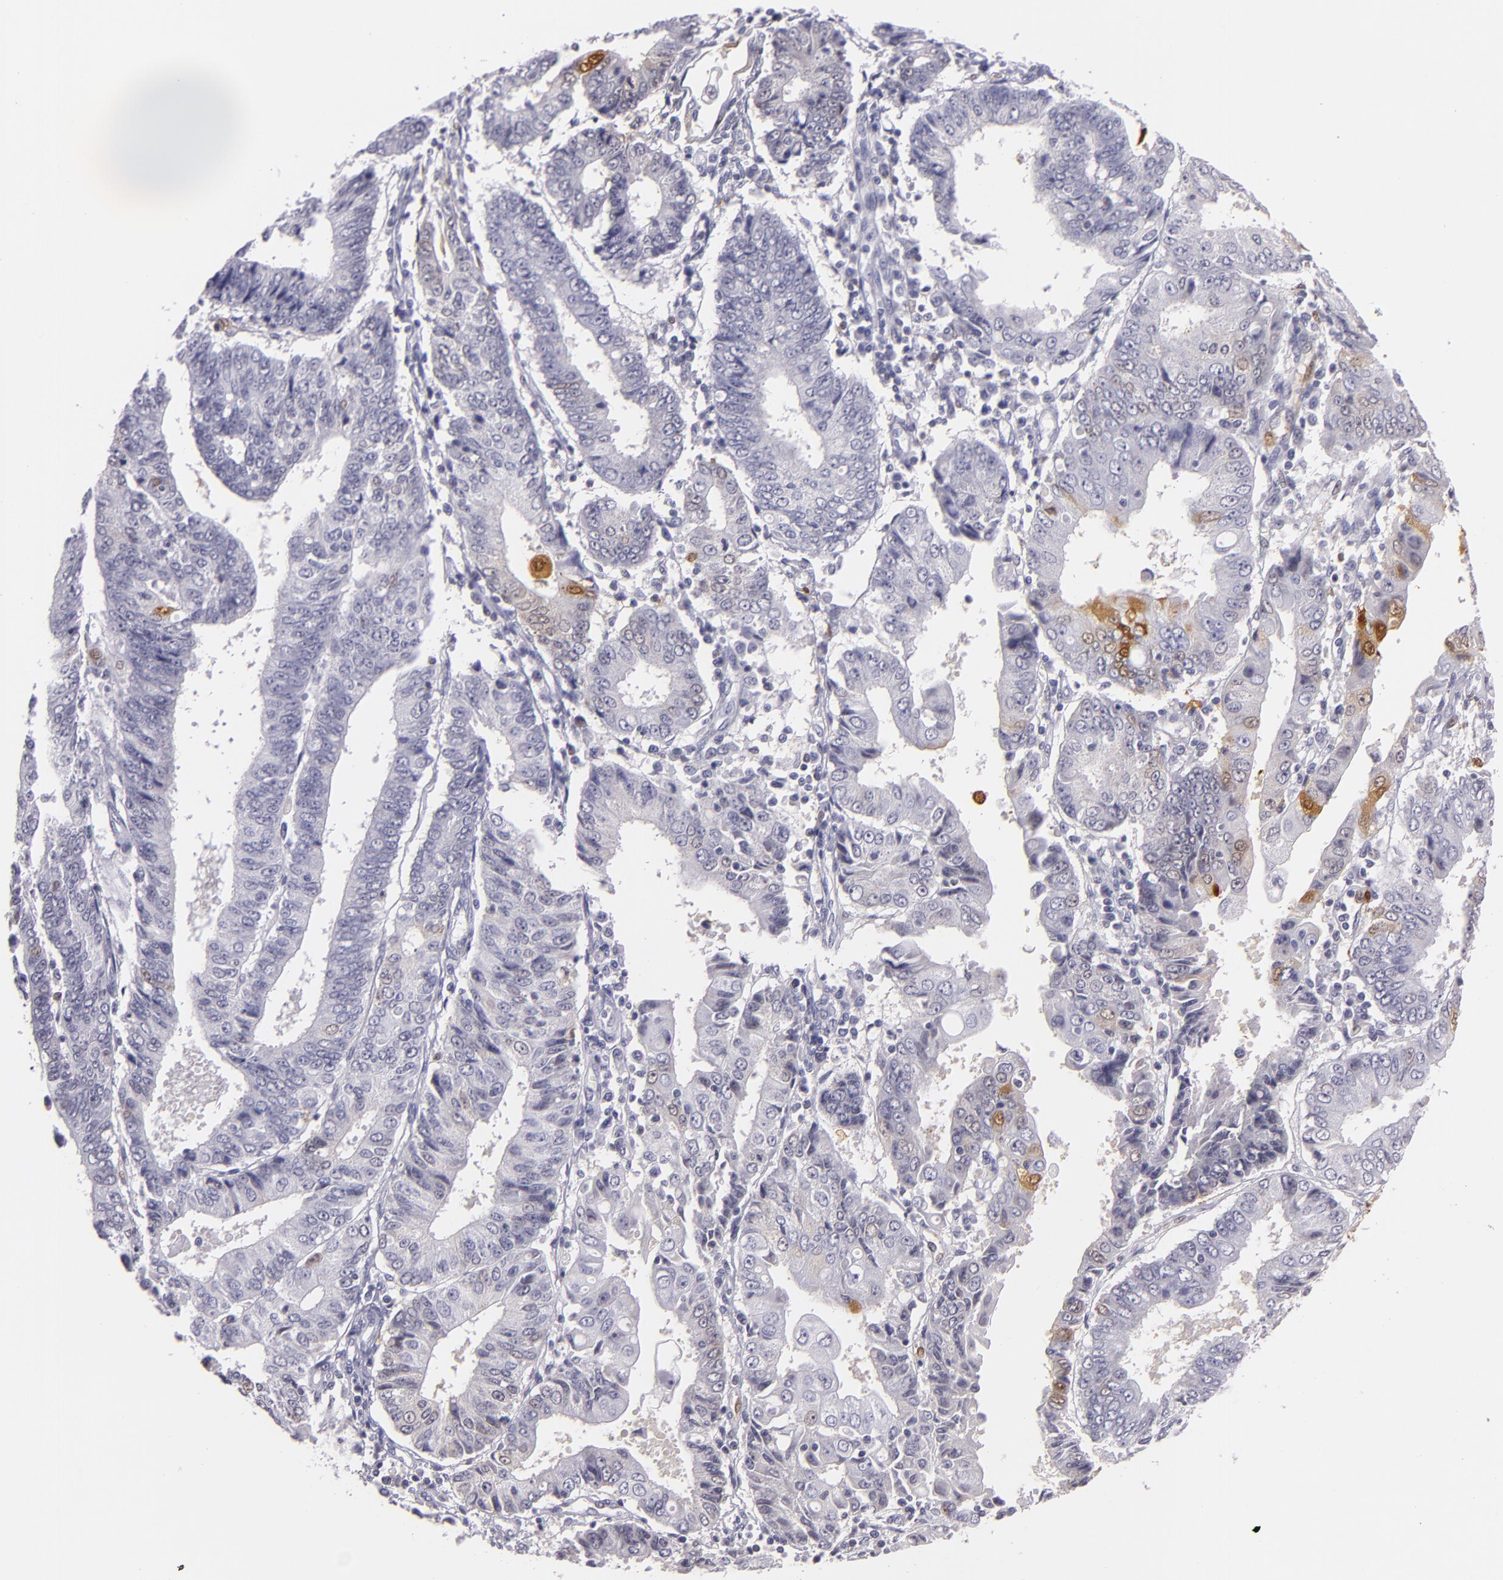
{"staining": {"intensity": "moderate", "quantity": "<25%", "location": "nuclear"}, "tissue": "endometrial cancer", "cell_type": "Tumor cells", "image_type": "cancer", "snomed": [{"axis": "morphology", "description": "Adenocarcinoma, NOS"}, {"axis": "topography", "description": "Endometrium"}], "caption": "A brown stain shows moderate nuclear positivity of a protein in endometrial cancer (adenocarcinoma) tumor cells. Nuclei are stained in blue.", "gene": "MT1A", "patient": {"sex": "female", "age": 75}}